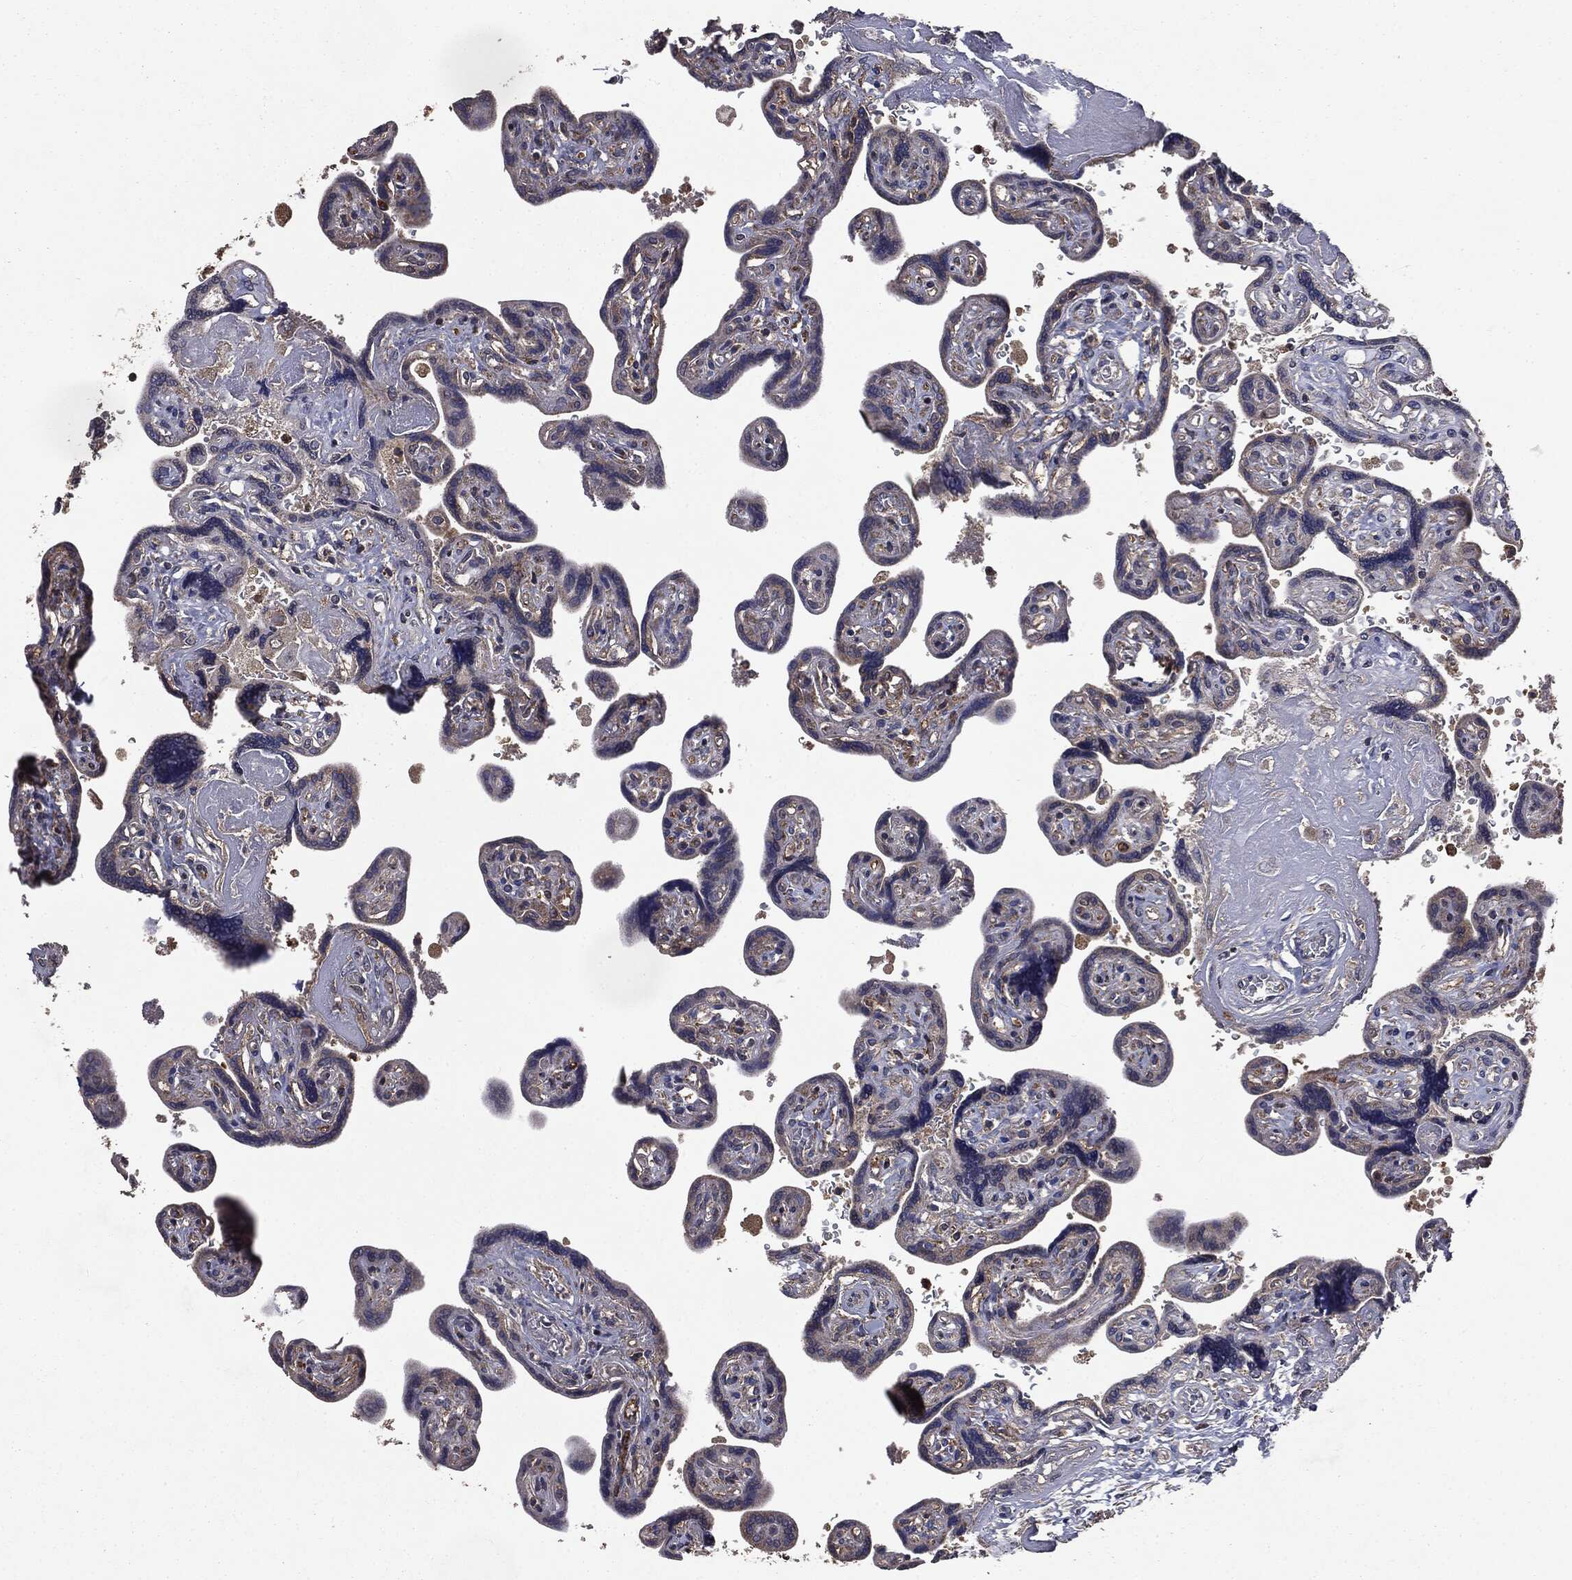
{"staining": {"intensity": "weak", "quantity": ">75%", "location": "cytoplasmic/membranous"}, "tissue": "placenta", "cell_type": "Decidual cells", "image_type": "normal", "snomed": [{"axis": "morphology", "description": "Normal tissue, NOS"}, {"axis": "topography", "description": "Placenta"}], "caption": "DAB immunohistochemical staining of benign placenta shows weak cytoplasmic/membranous protein positivity in about >75% of decidual cells.", "gene": "MAPK6", "patient": {"sex": "female", "age": 32}}